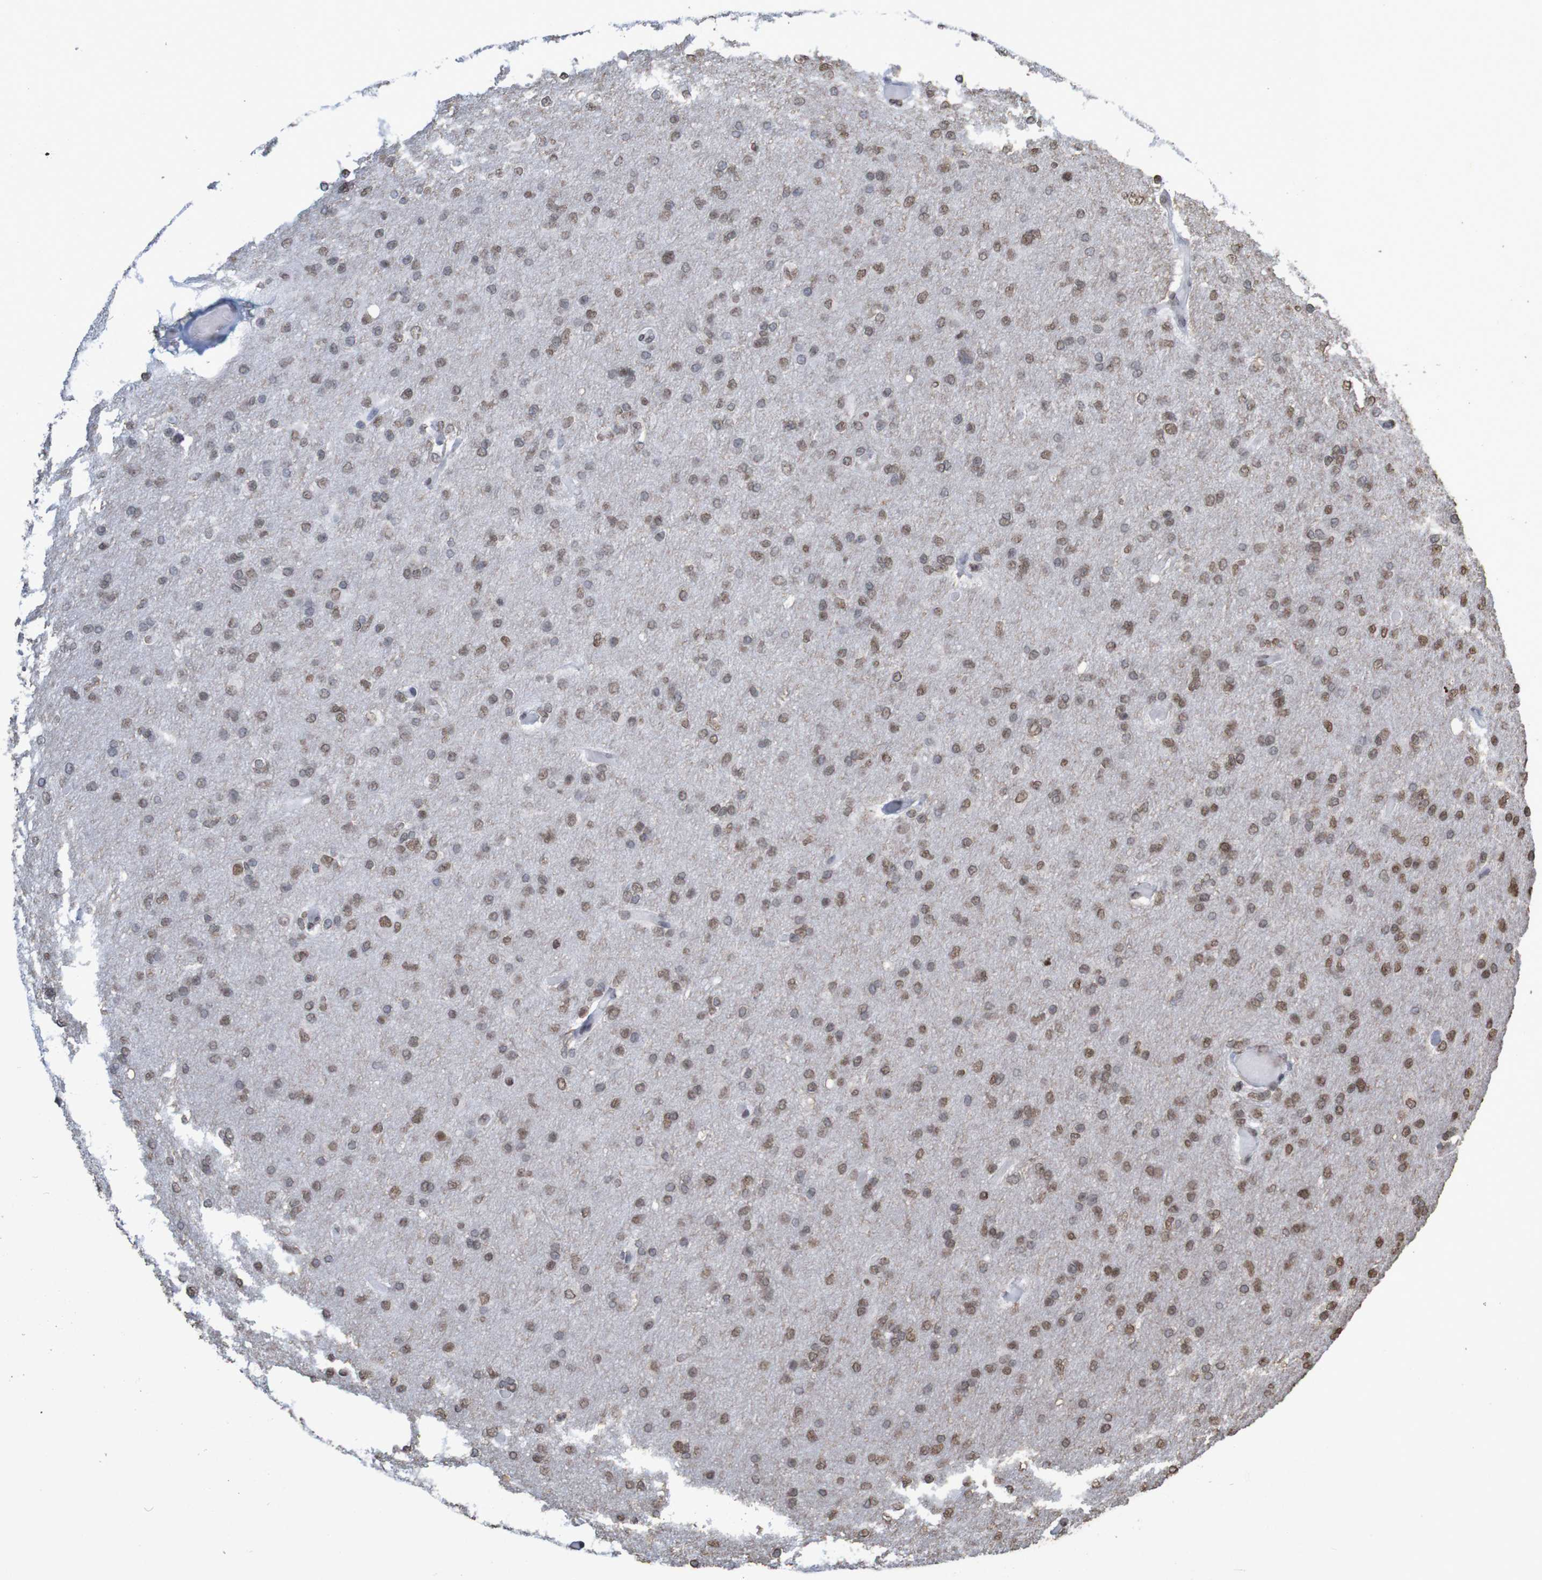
{"staining": {"intensity": "moderate", "quantity": "25%-75%", "location": "nuclear"}, "tissue": "glioma", "cell_type": "Tumor cells", "image_type": "cancer", "snomed": [{"axis": "morphology", "description": "Glioma, malignant, High grade"}, {"axis": "topography", "description": "Cerebral cortex"}], "caption": "Human high-grade glioma (malignant) stained with a protein marker exhibits moderate staining in tumor cells.", "gene": "GFI1", "patient": {"sex": "female", "age": 36}}